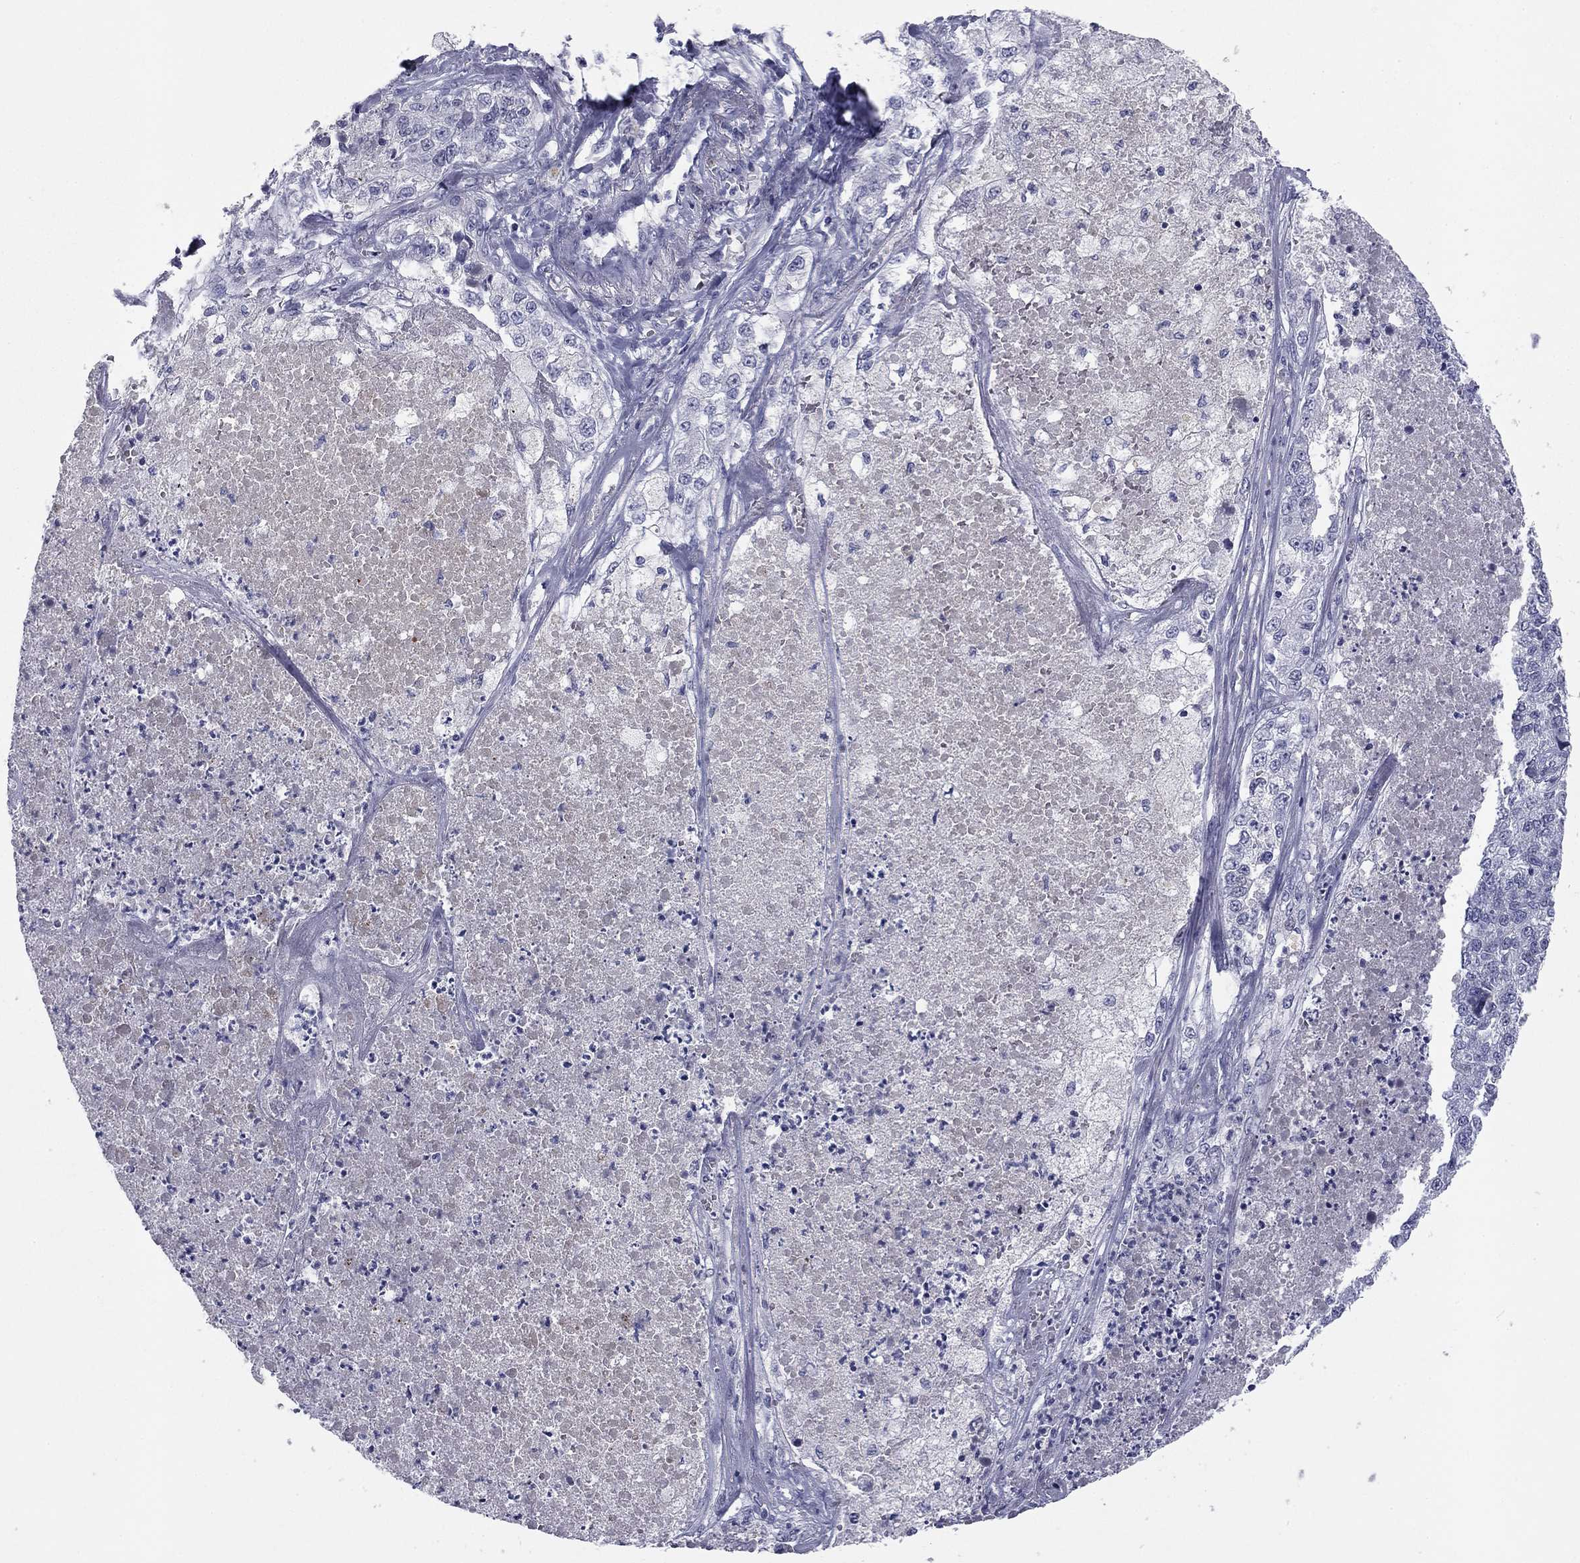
{"staining": {"intensity": "negative", "quantity": "none", "location": "none"}, "tissue": "lung cancer", "cell_type": "Tumor cells", "image_type": "cancer", "snomed": [{"axis": "morphology", "description": "Adenocarcinoma, NOS"}, {"axis": "topography", "description": "Lung"}], "caption": "Tumor cells show no significant staining in lung cancer.", "gene": "TFAP2B", "patient": {"sex": "male", "age": 49}}